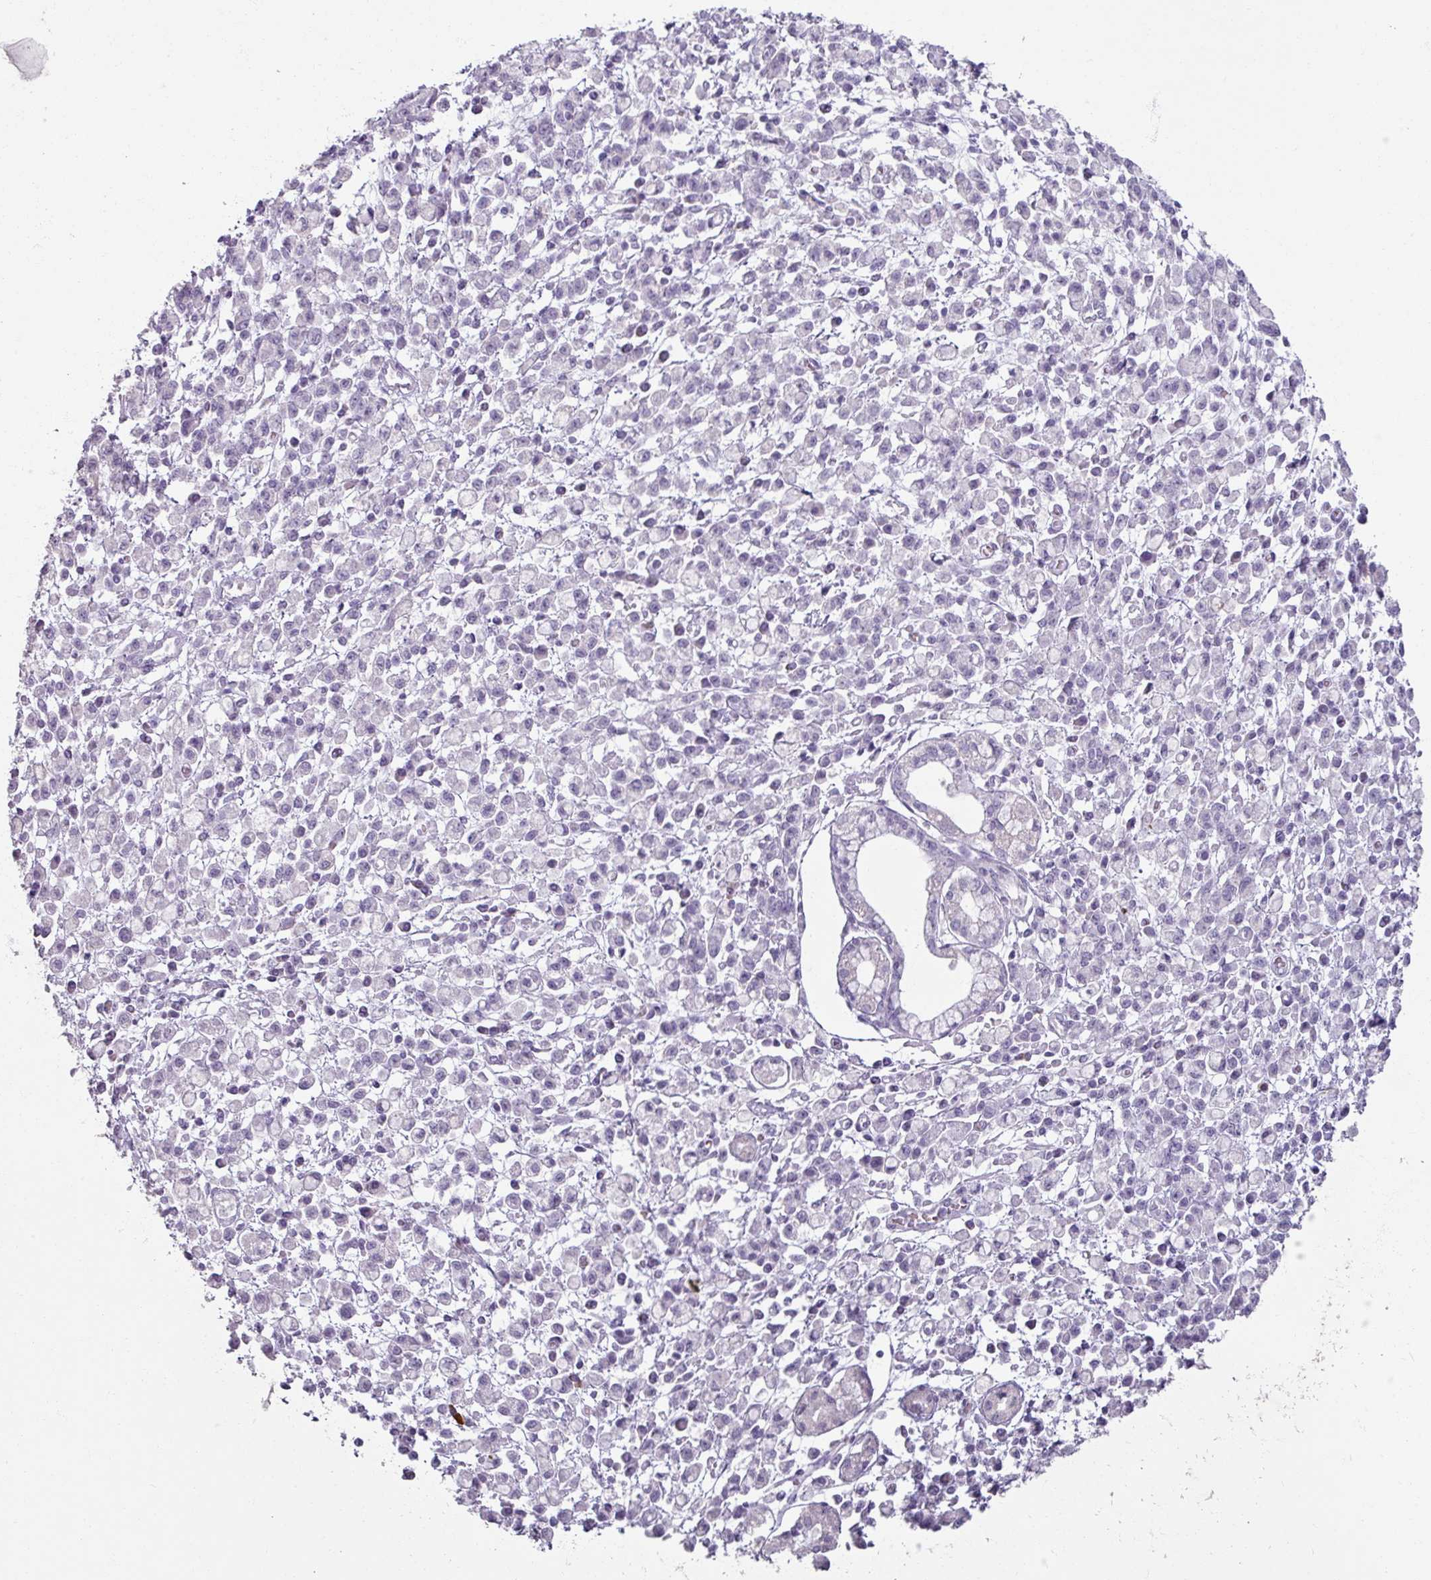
{"staining": {"intensity": "negative", "quantity": "none", "location": "none"}, "tissue": "stomach cancer", "cell_type": "Tumor cells", "image_type": "cancer", "snomed": [{"axis": "morphology", "description": "Adenocarcinoma, NOS"}, {"axis": "topography", "description": "Stomach"}], "caption": "Immunohistochemistry (IHC) image of adenocarcinoma (stomach) stained for a protein (brown), which exhibits no staining in tumor cells.", "gene": "SLC27A5", "patient": {"sex": "male", "age": 77}}